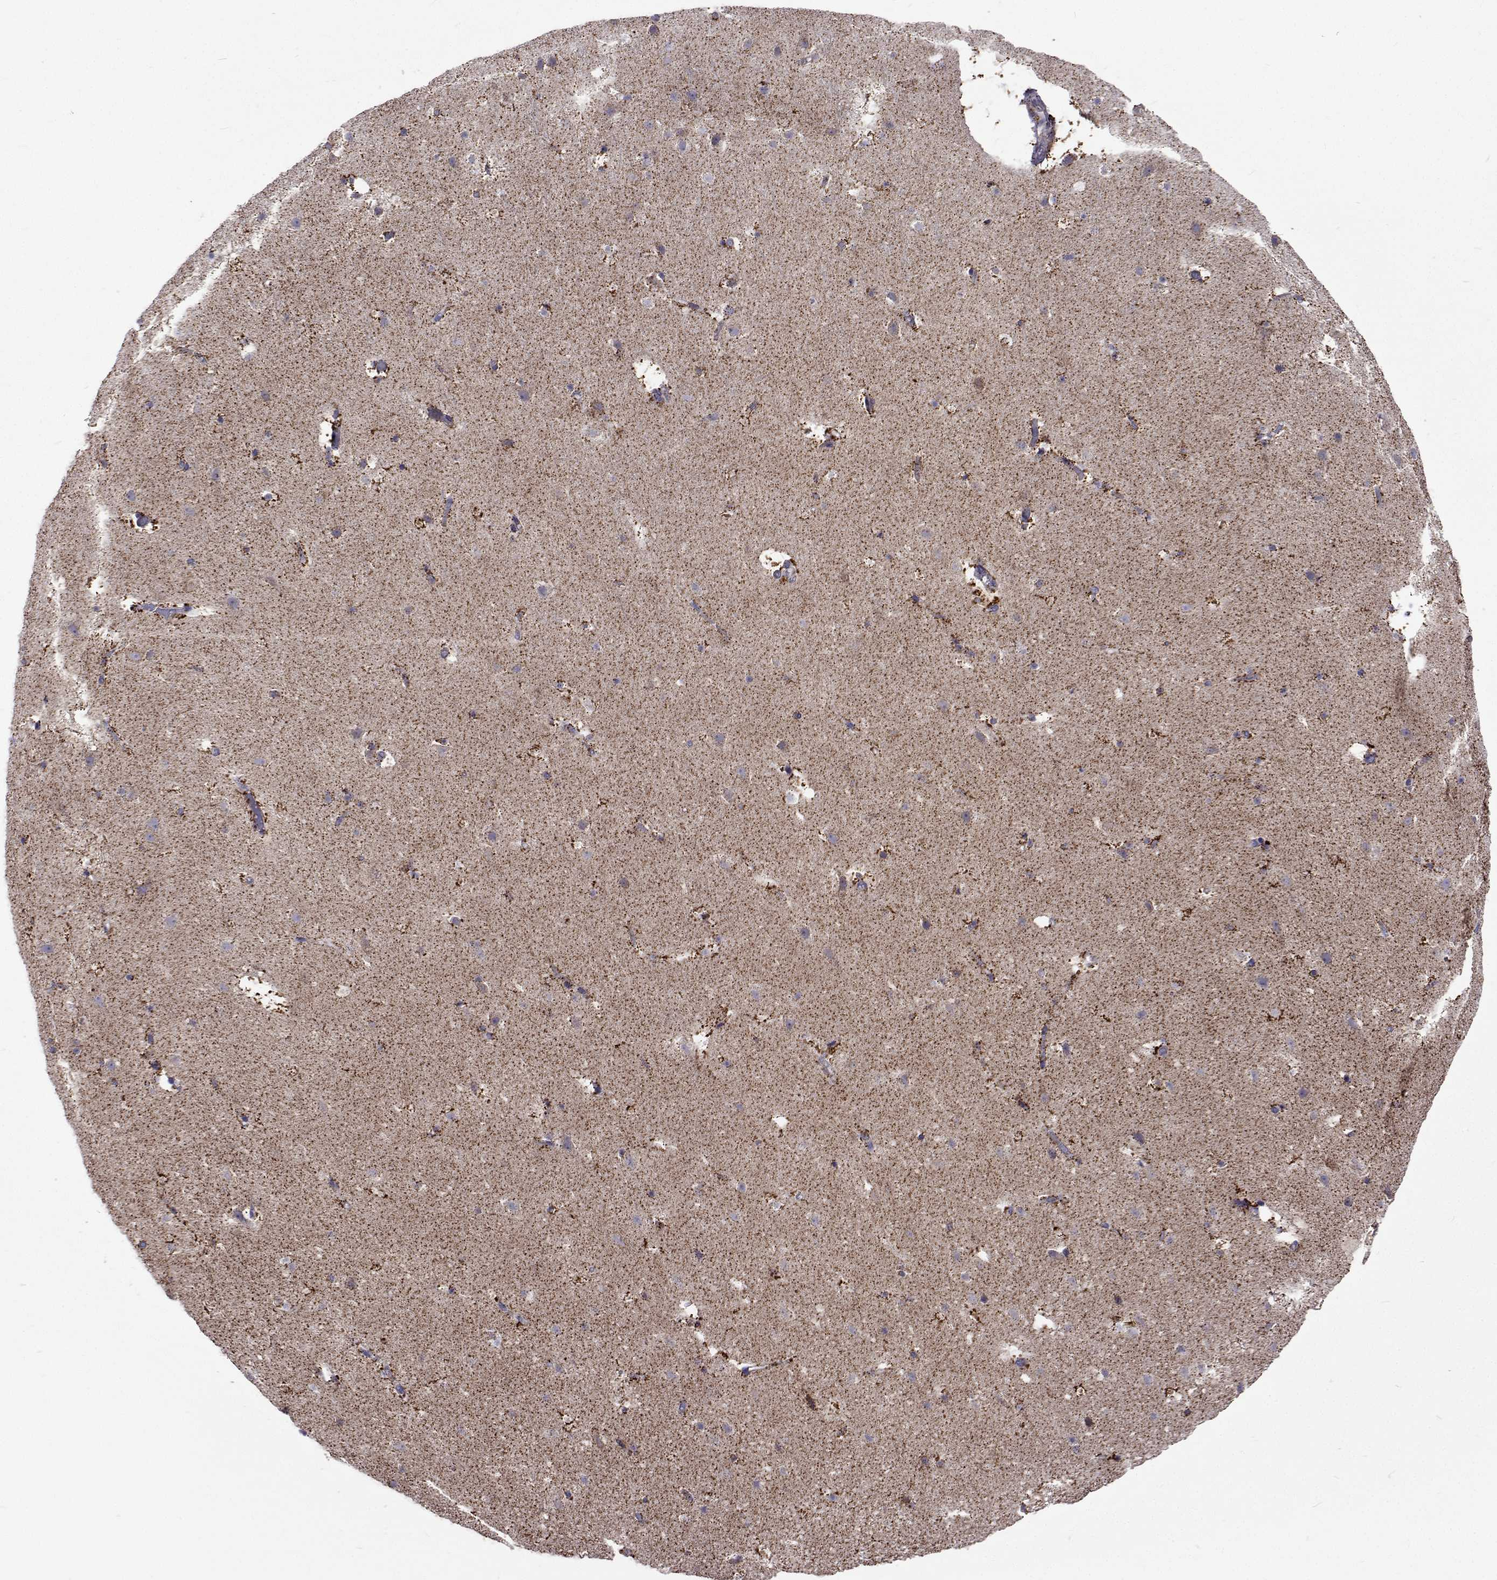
{"staining": {"intensity": "moderate", "quantity": "<25%", "location": "cytoplasmic/membranous"}, "tissue": "cerebral cortex", "cell_type": "Endothelial cells", "image_type": "normal", "snomed": [{"axis": "morphology", "description": "Normal tissue, NOS"}, {"axis": "topography", "description": "Cerebral cortex"}], "caption": "About <25% of endothelial cells in benign cerebral cortex demonstrate moderate cytoplasmic/membranous protein staining as visualized by brown immunohistochemical staining.", "gene": "MCCC2", "patient": {"sex": "female", "age": 42}}